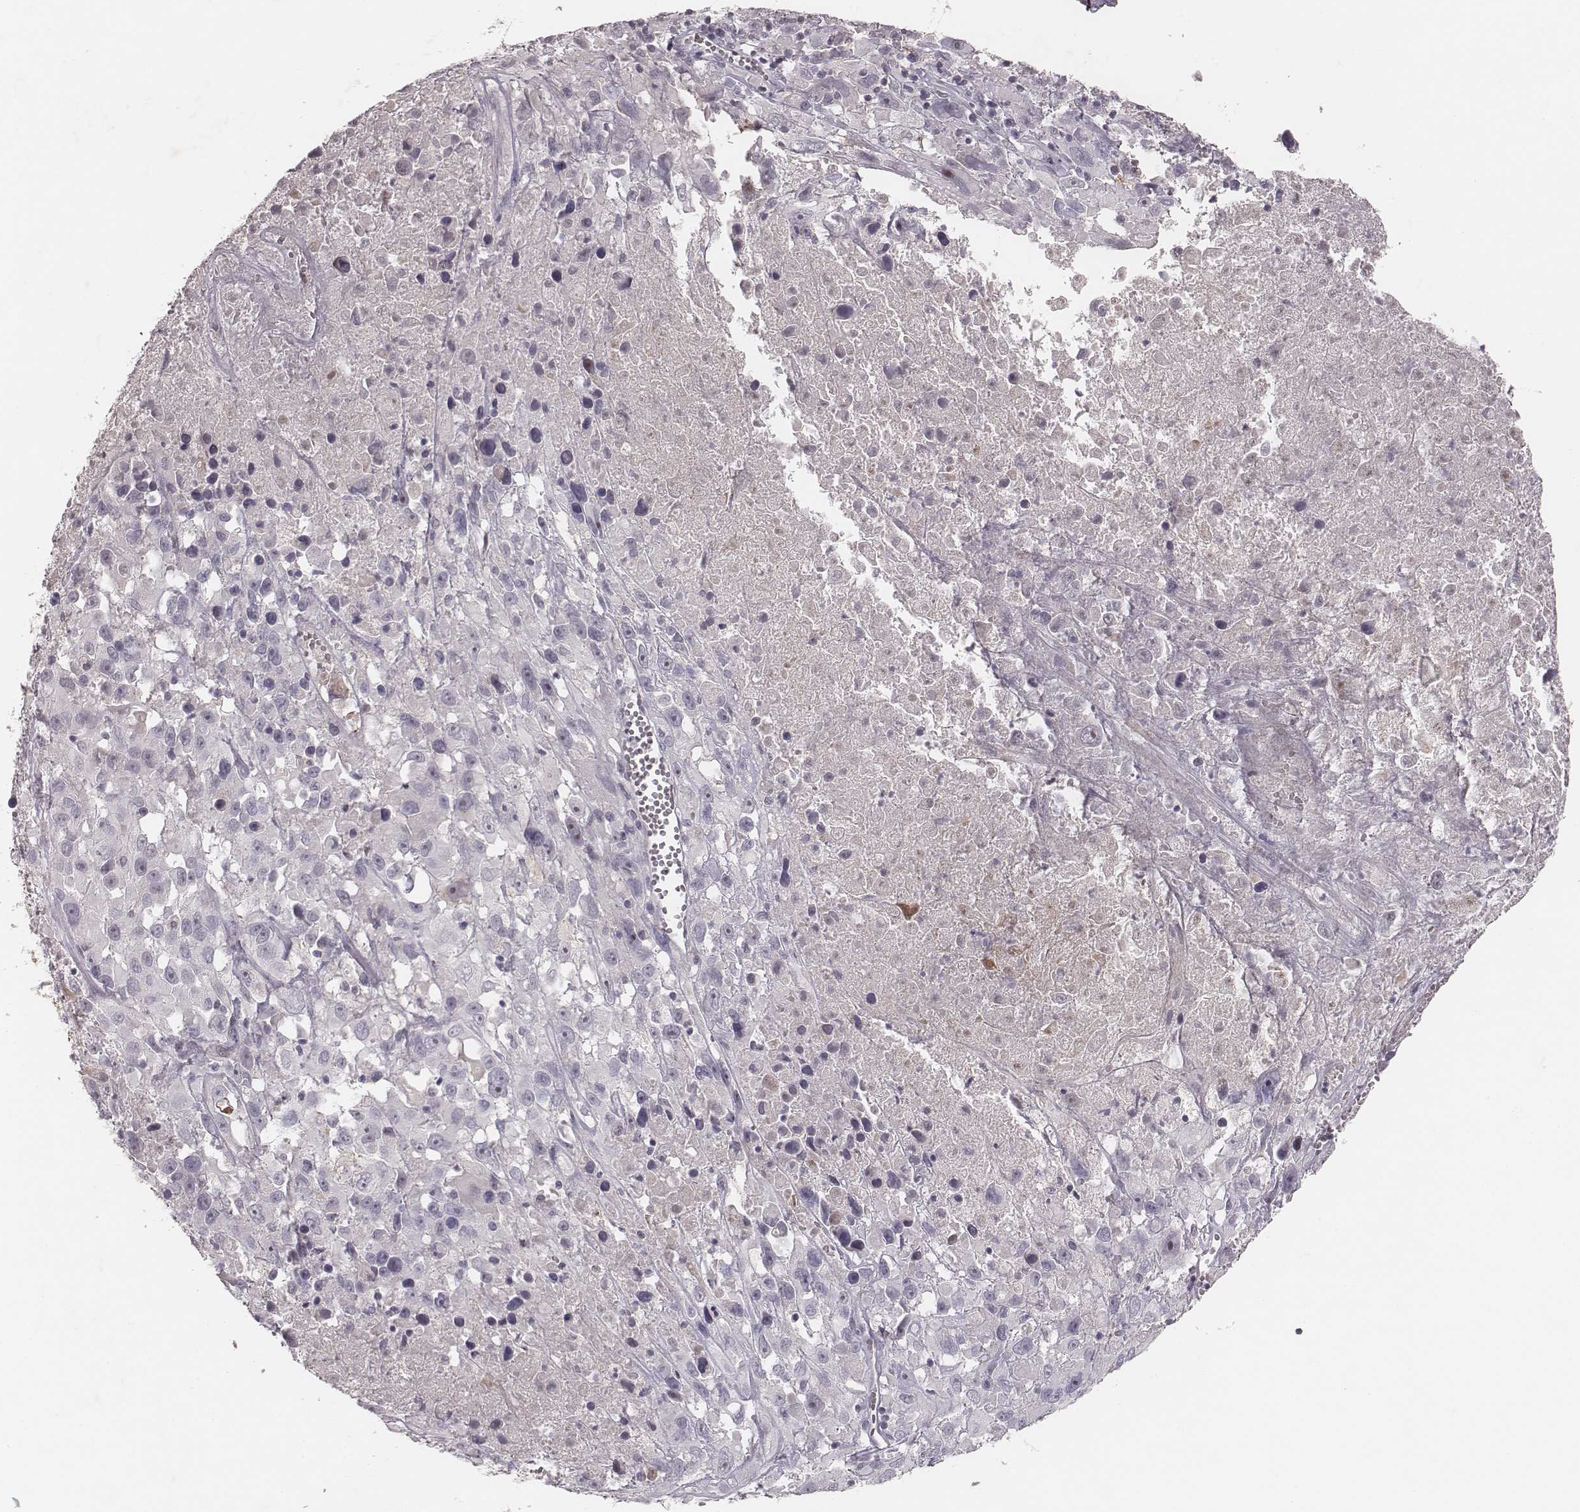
{"staining": {"intensity": "negative", "quantity": "none", "location": "none"}, "tissue": "melanoma", "cell_type": "Tumor cells", "image_type": "cancer", "snomed": [{"axis": "morphology", "description": "Malignant melanoma, Metastatic site"}, {"axis": "topography", "description": "Lymph node"}], "caption": "Immunohistochemistry (IHC) image of neoplastic tissue: human malignant melanoma (metastatic site) stained with DAB (3,3'-diaminobenzidine) demonstrates no significant protein expression in tumor cells.", "gene": "MADCAM1", "patient": {"sex": "male", "age": 50}}